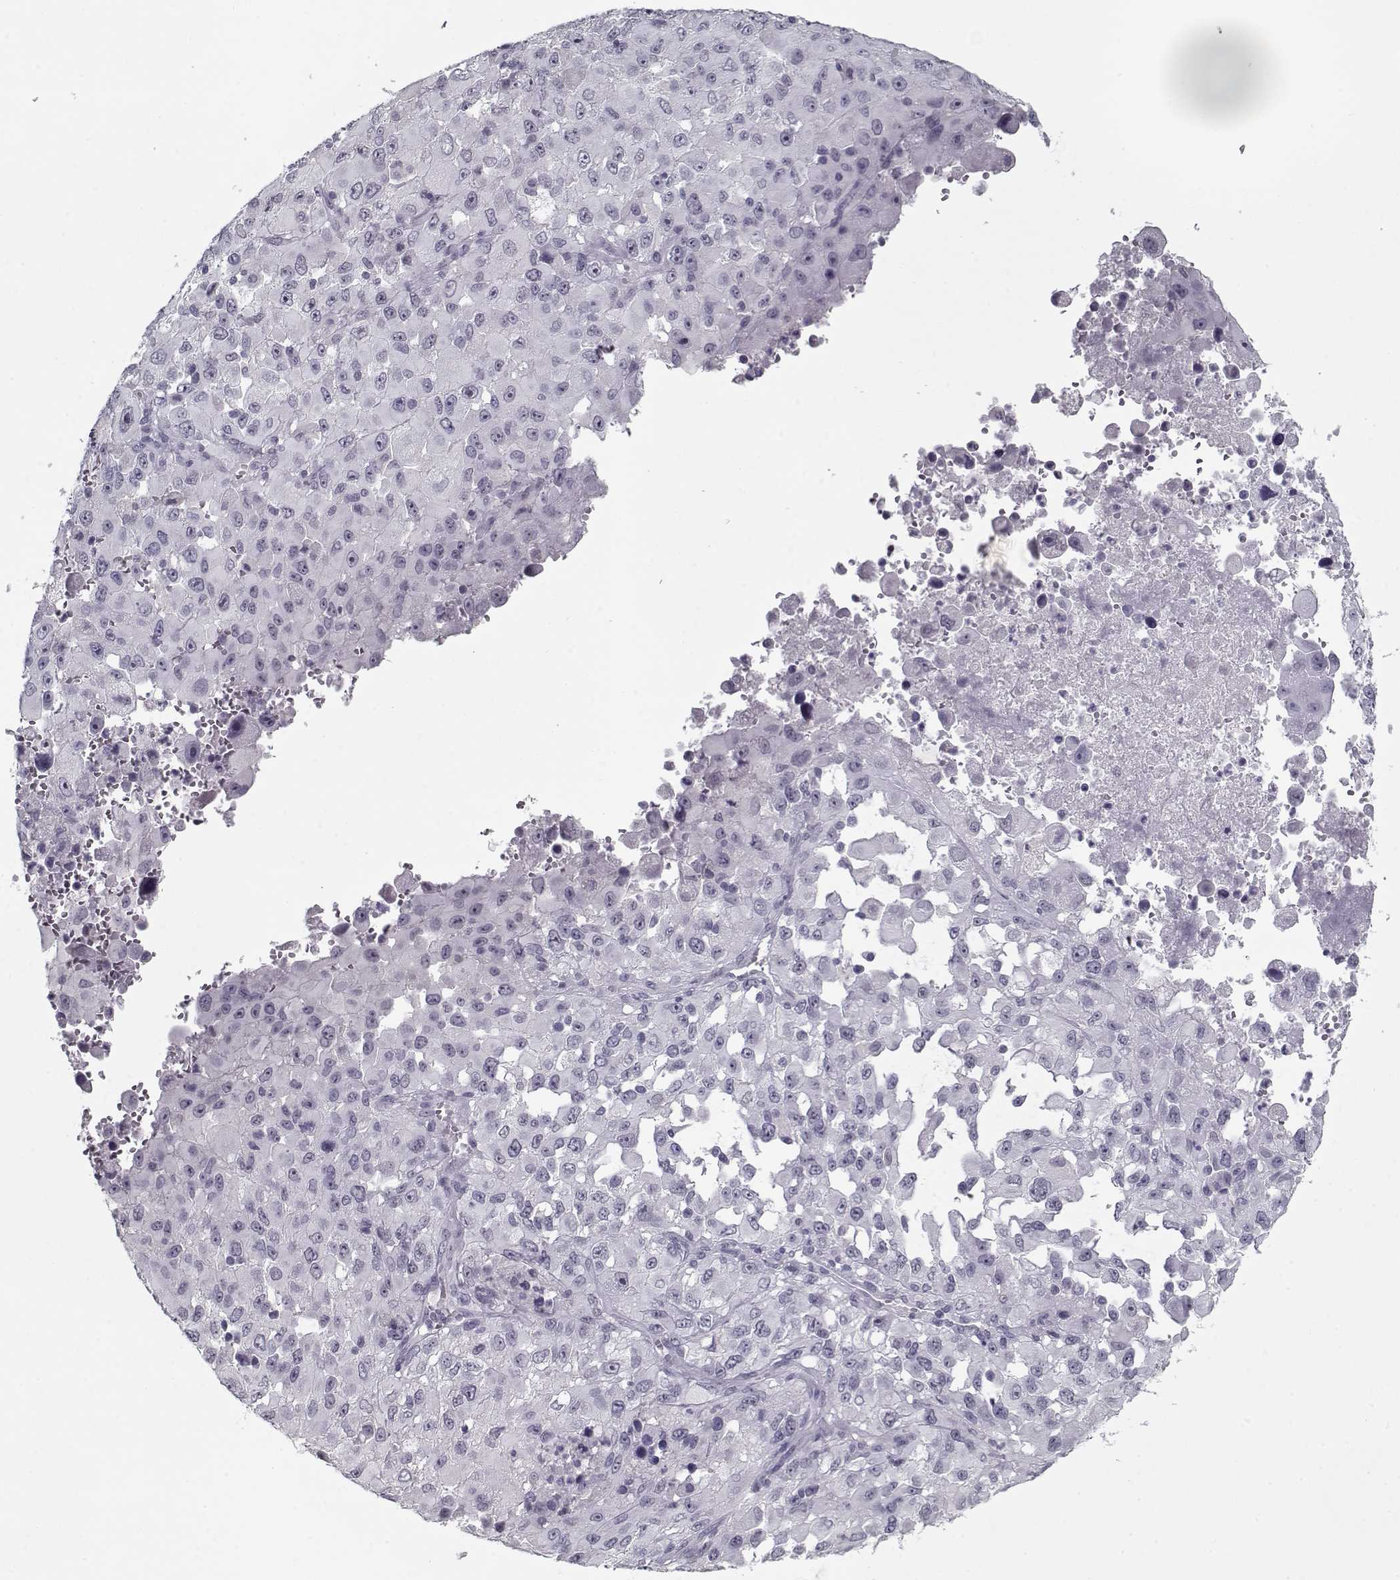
{"staining": {"intensity": "negative", "quantity": "none", "location": "none"}, "tissue": "melanoma", "cell_type": "Tumor cells", "image_type": "cancer", "snomed": [{"axis": "morphology", "description": "Malignant melanoma, Metastatic site"}, {"axis": "topography", "description": "Soft tissue"}], "caption": "Tumor cells show no significant positivity in melanoma.", "gene": "RNF32", "patient": {"sex": "male", "age": 50}}